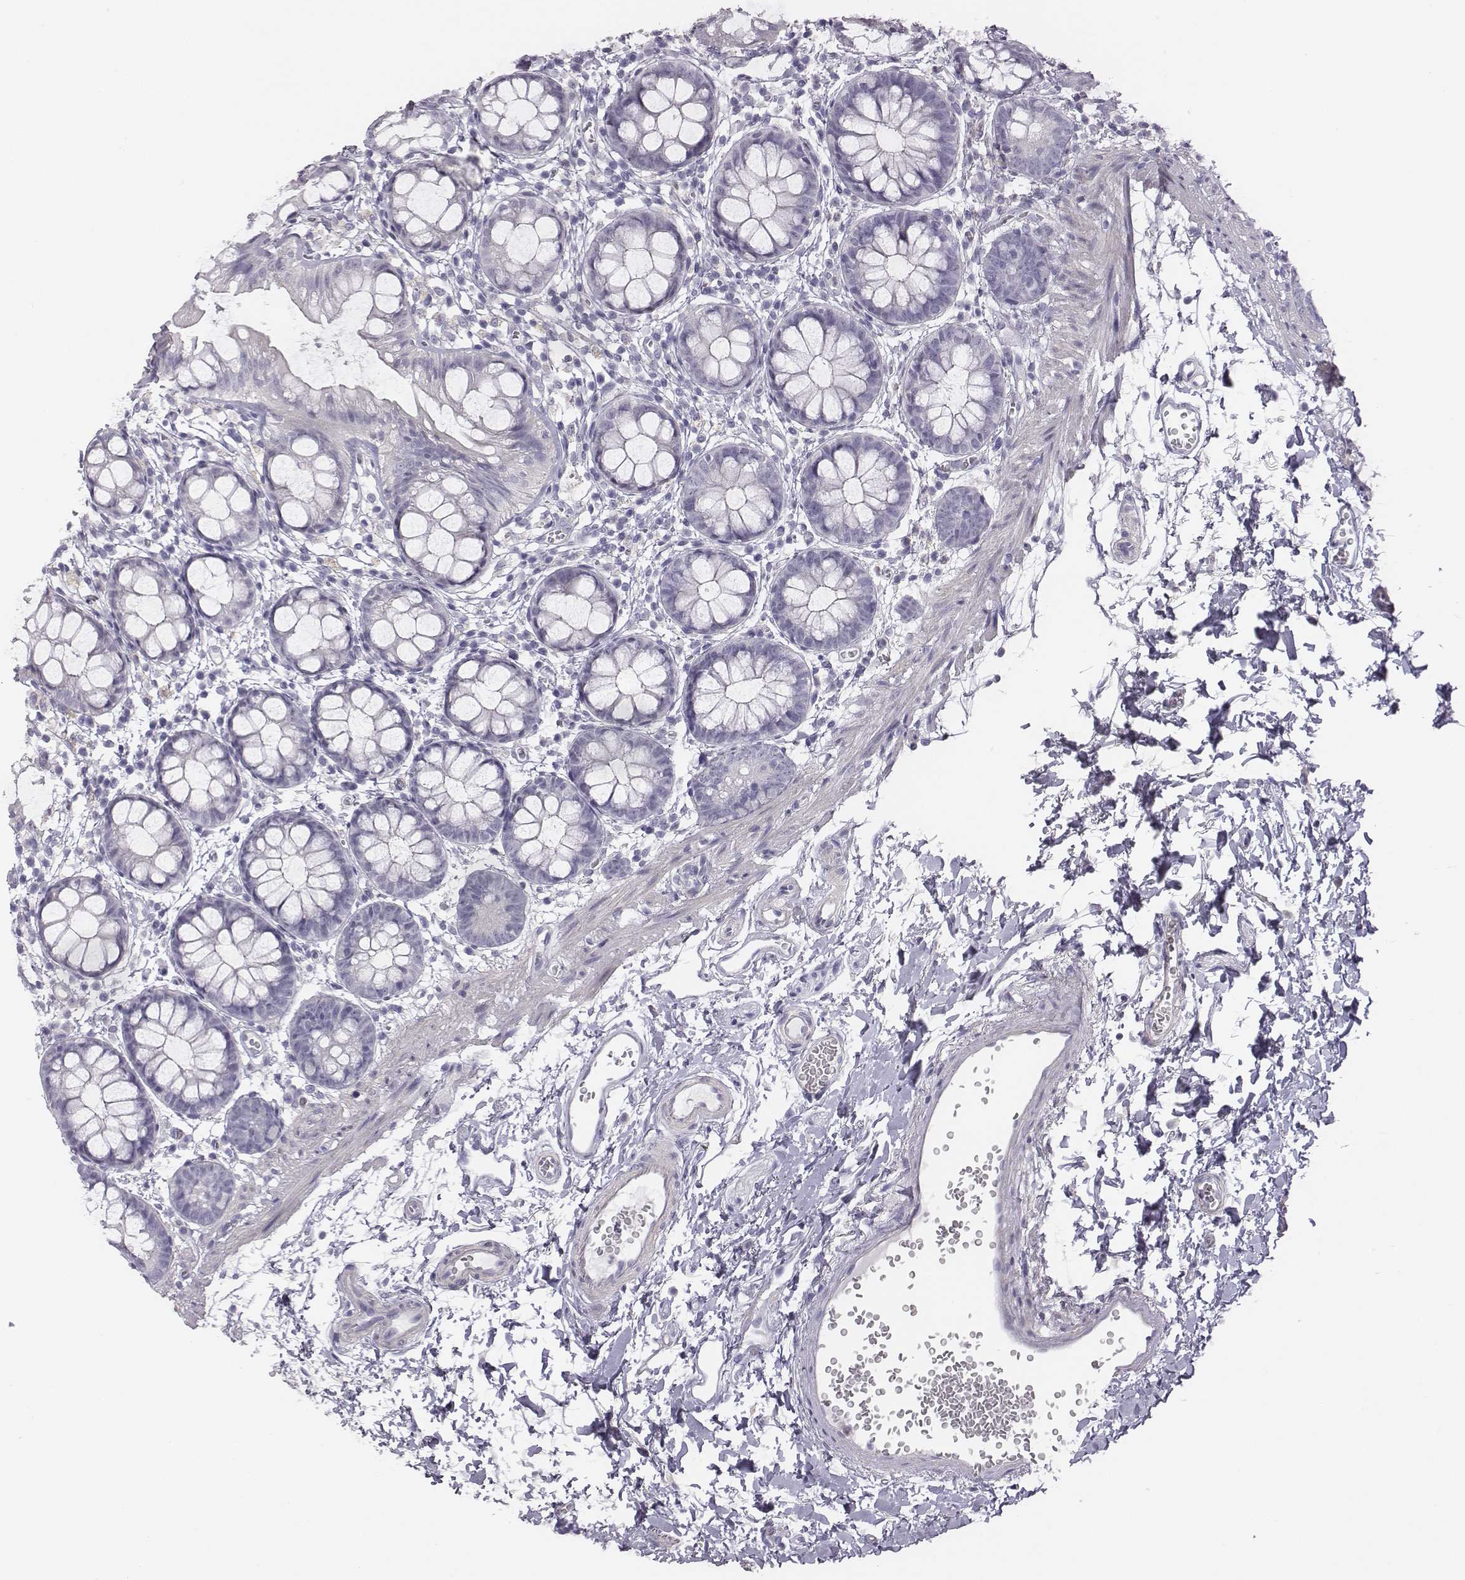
{"staining": {"intensity": "negative", "quantity": "none", "location": "none"}, "tissue": "rectum", "cell_type": "Glandular cells", "image_type": "normal", "snomed": [{"axis": "morphology", "description": "Normal tissue, NOS"}, {"axis": "topography", "description": "Rectum"}], "caption": "IHC photomicrograph of unremarkable rectum: rectum stained with DAB shows no significant protein positivity in glandular cells. The staining was performed using DAB (3,3'-diaminobenzidine) to visualize the protein expression in brown, while the nuclei were stained in blue with hematoxylin (Magnification: 20x).", "gene": "ADAM7", "patient": {"sex": "male", "age": 57}}